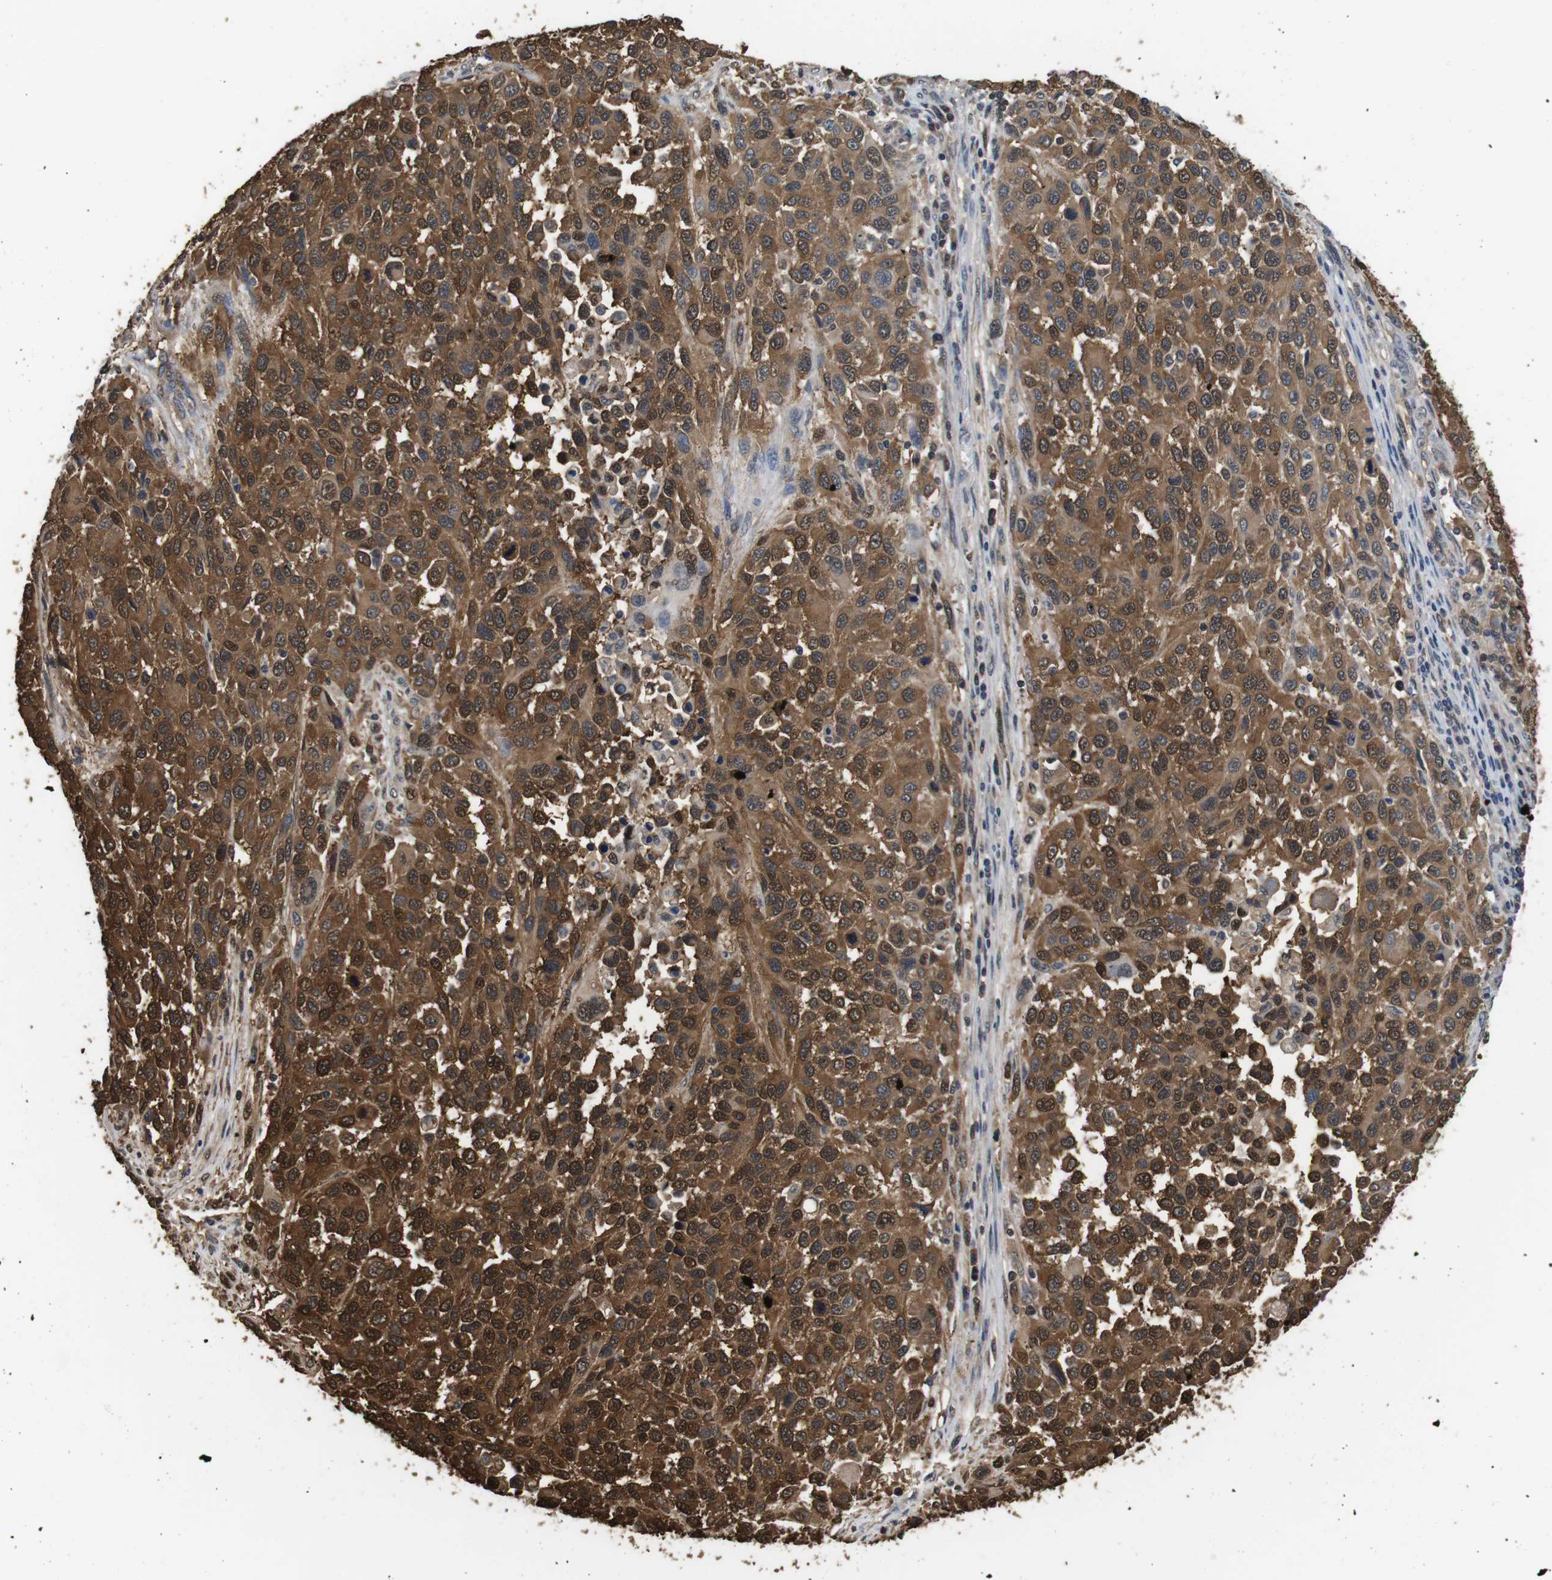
{"staining": {"intensity": "moderate", "quantity": ">75%", "location": "cytoplasmic/membranous,nuclear"}, "tissue": "melanoma", "cell_type": "Tumor cells", "image_type": "cancer", "snomed": [{"axis": "morphology", "description": "Malignant melanoma, Metastatic site"}, {"axis": "topography", "description": "Lymph node"}], "caption": "Tumor cells display medium levels of moderate cytoplasmic/membranous and nuclear staining in approximately >75% of cells in melanoma. Nuclei are stained in blue.", "gene": "LDHA", "patient": {"sex": "male", "age": 61}}